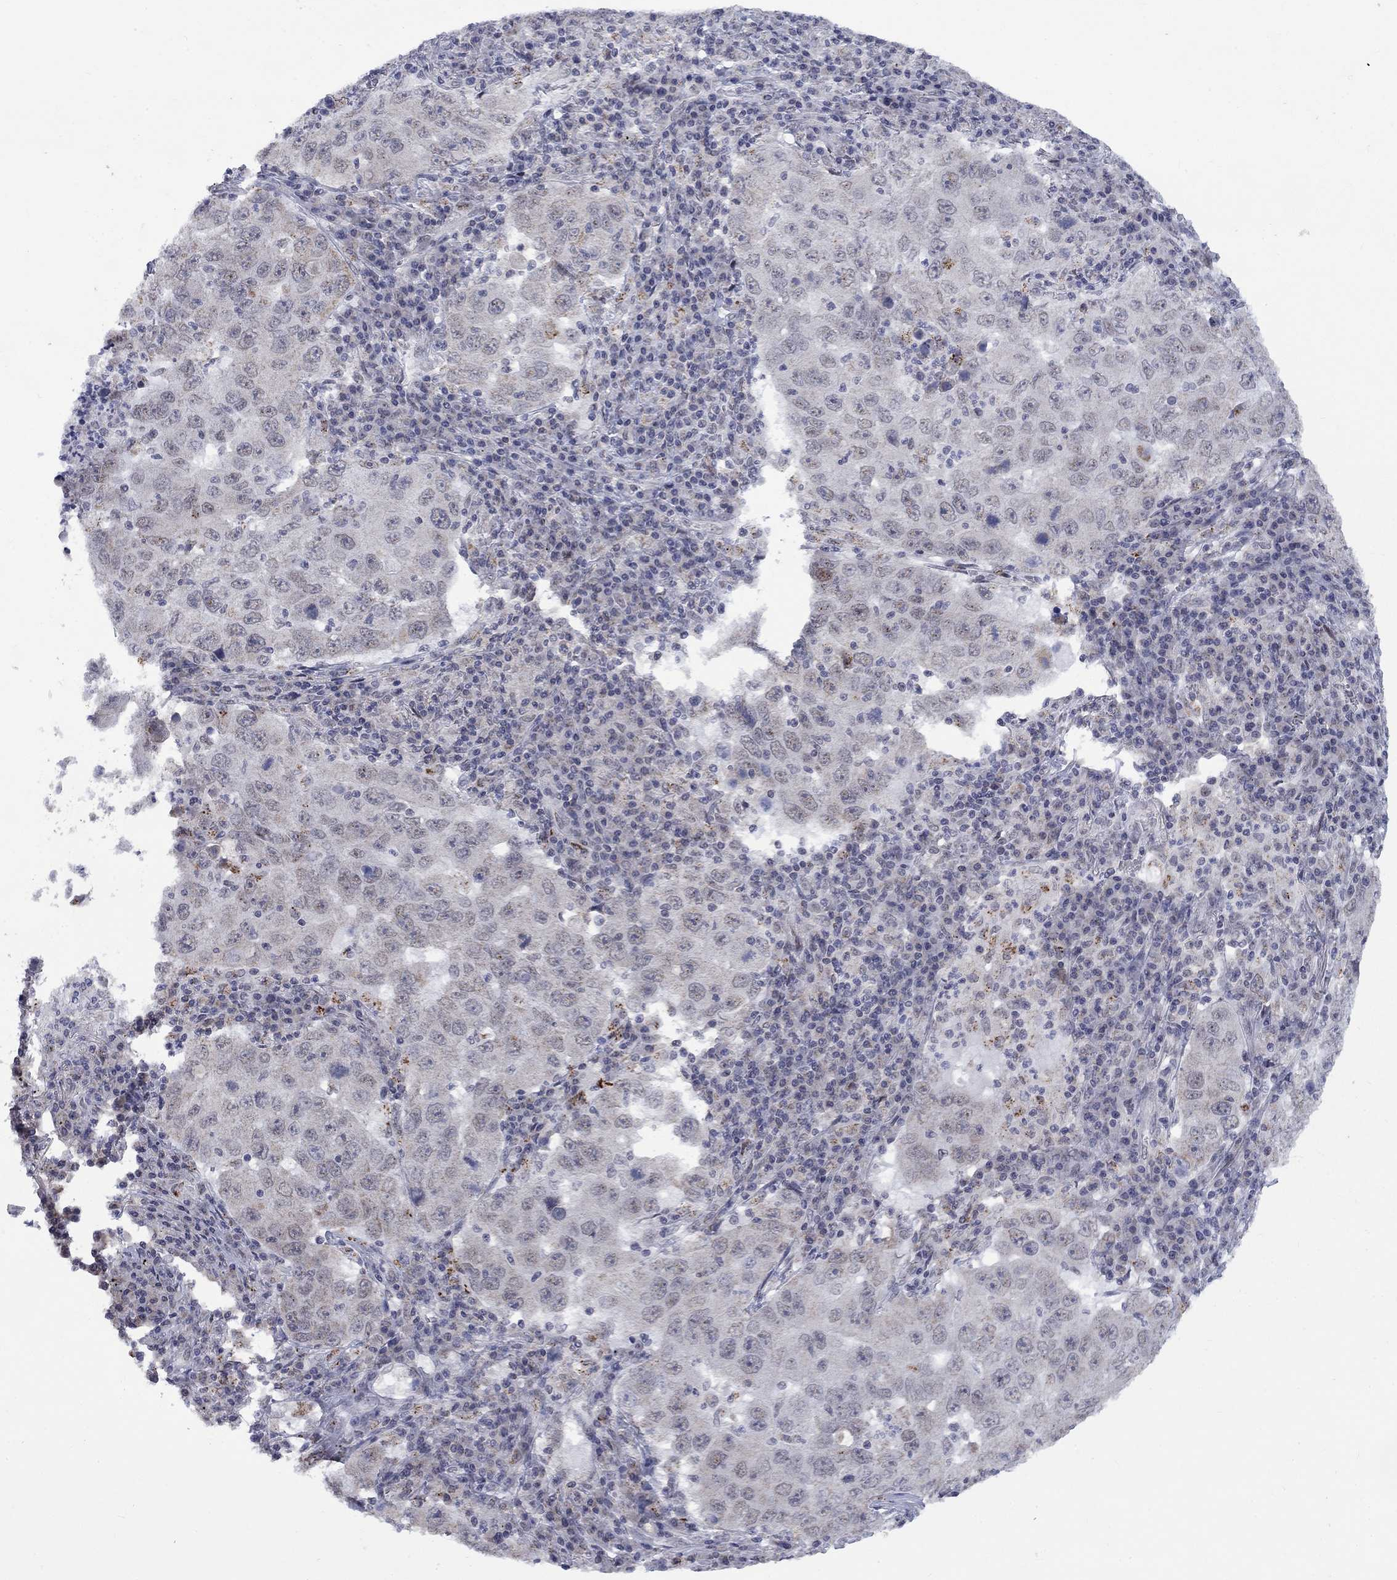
{"staining": {"intensity": "negative", "quantity": "none", "location": "none"}, "tissue": "lung cancer", "cell_type": "Tumor cells", "image_type": "cancer", "snomed": [{"axis": "morphology", "description": "Adenocarcinoma, NOS"}, {"axis": "topography", "description": "Lung"}], "caption": "Protein analysis of lung adenocarcinoma demonstrates no significant expression in tumor cells.", "gene": "KCNJ16", "patient": {"sex": "male", "age": 73}}